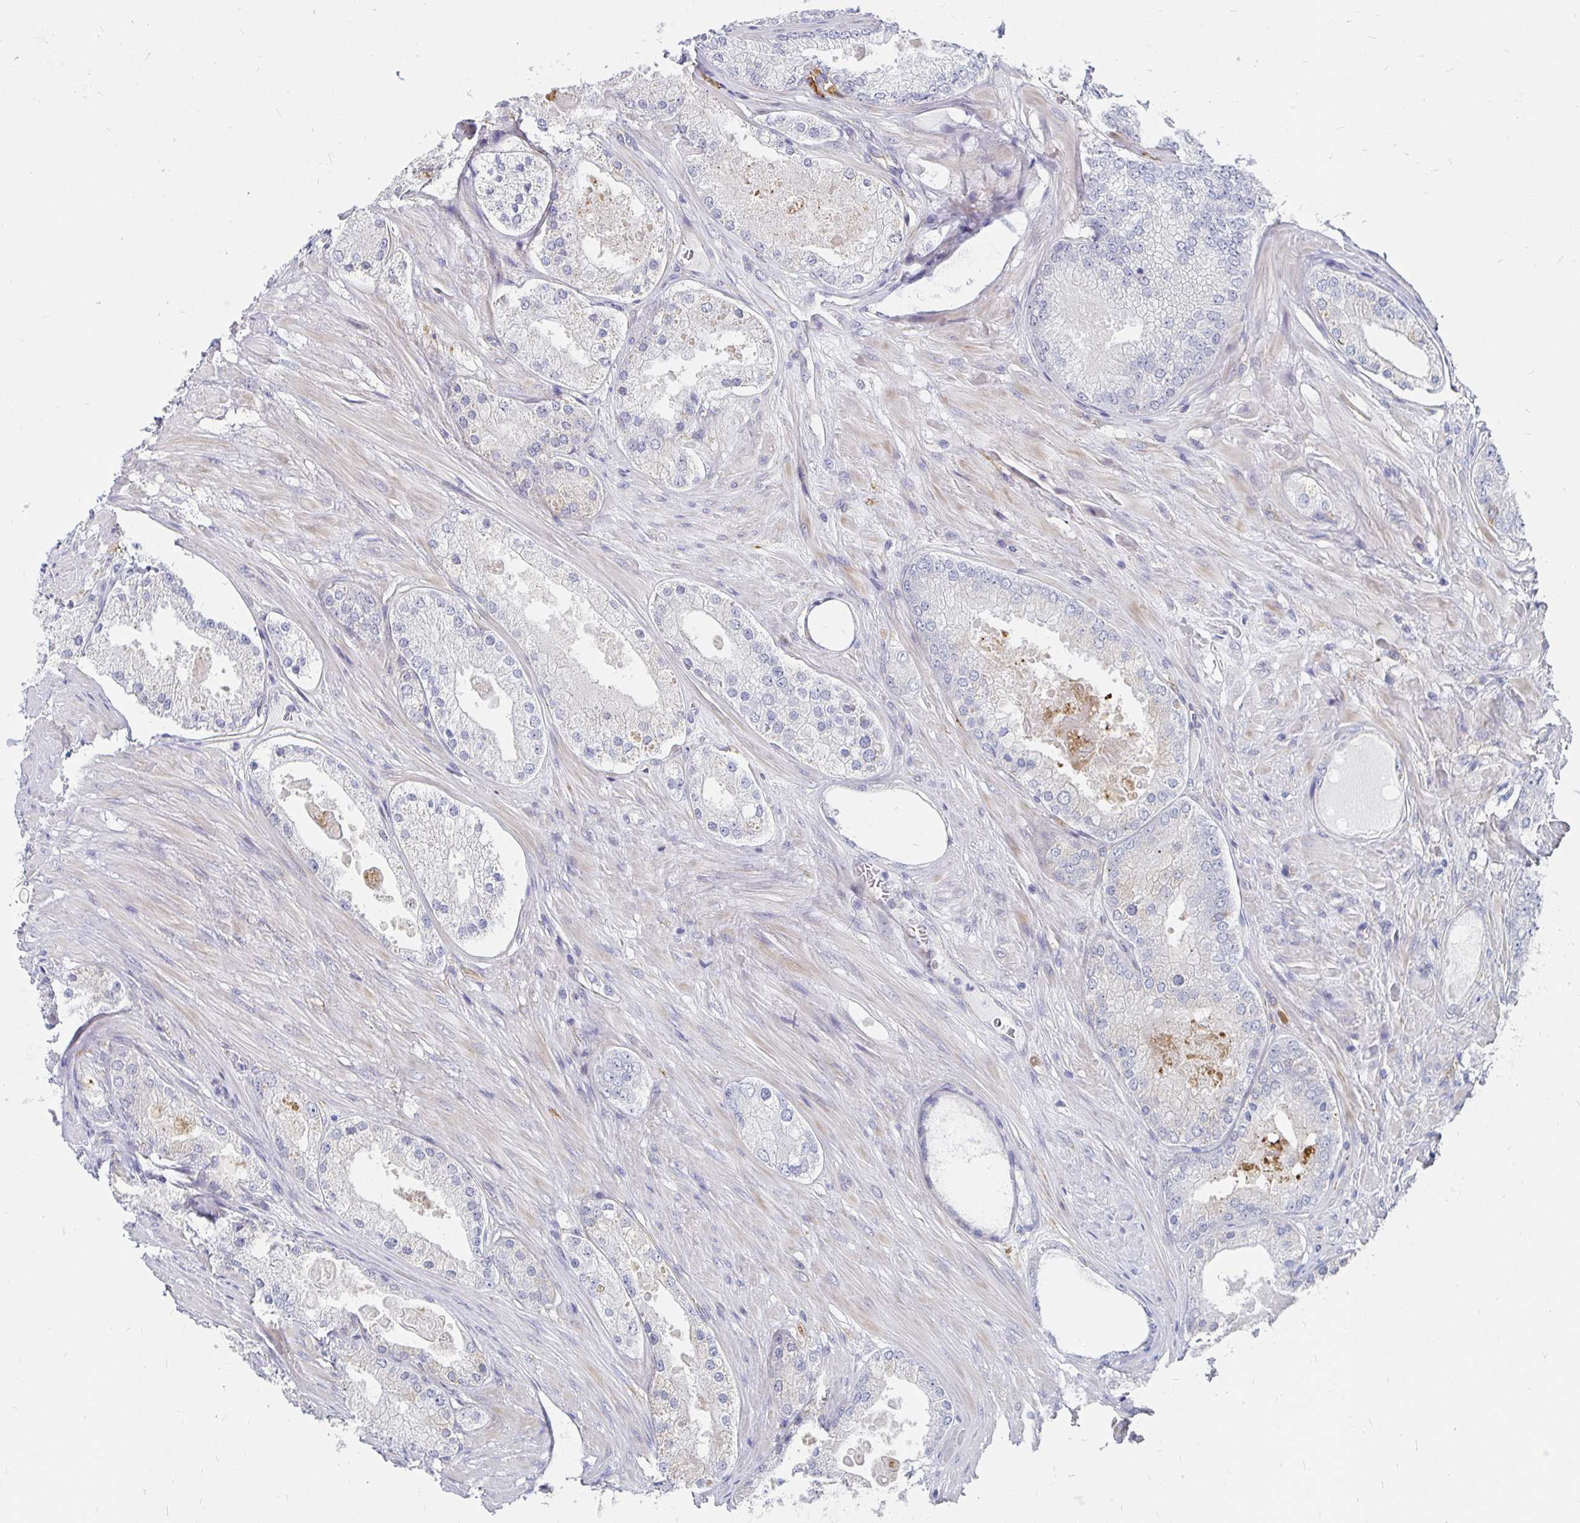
{"staining": {"intensity": "negative", "quantity": "none", "location": "none"}, "tissue": "prostate cancer", "cell_type": "Tumor cells", "image_type": "cancer", "snomed": [{"axis": "morphology", "description": "Adenocarcinoma, Low grade"}, {"axis": "topography", "description": "Prostate"}], "caption": "Micrograph shows no significant protein staining in tumor cells of prostate low-grade adenocarcinoma.", "gene": "CCDC85A", "patient": {"sex": "male", "age": 68}}